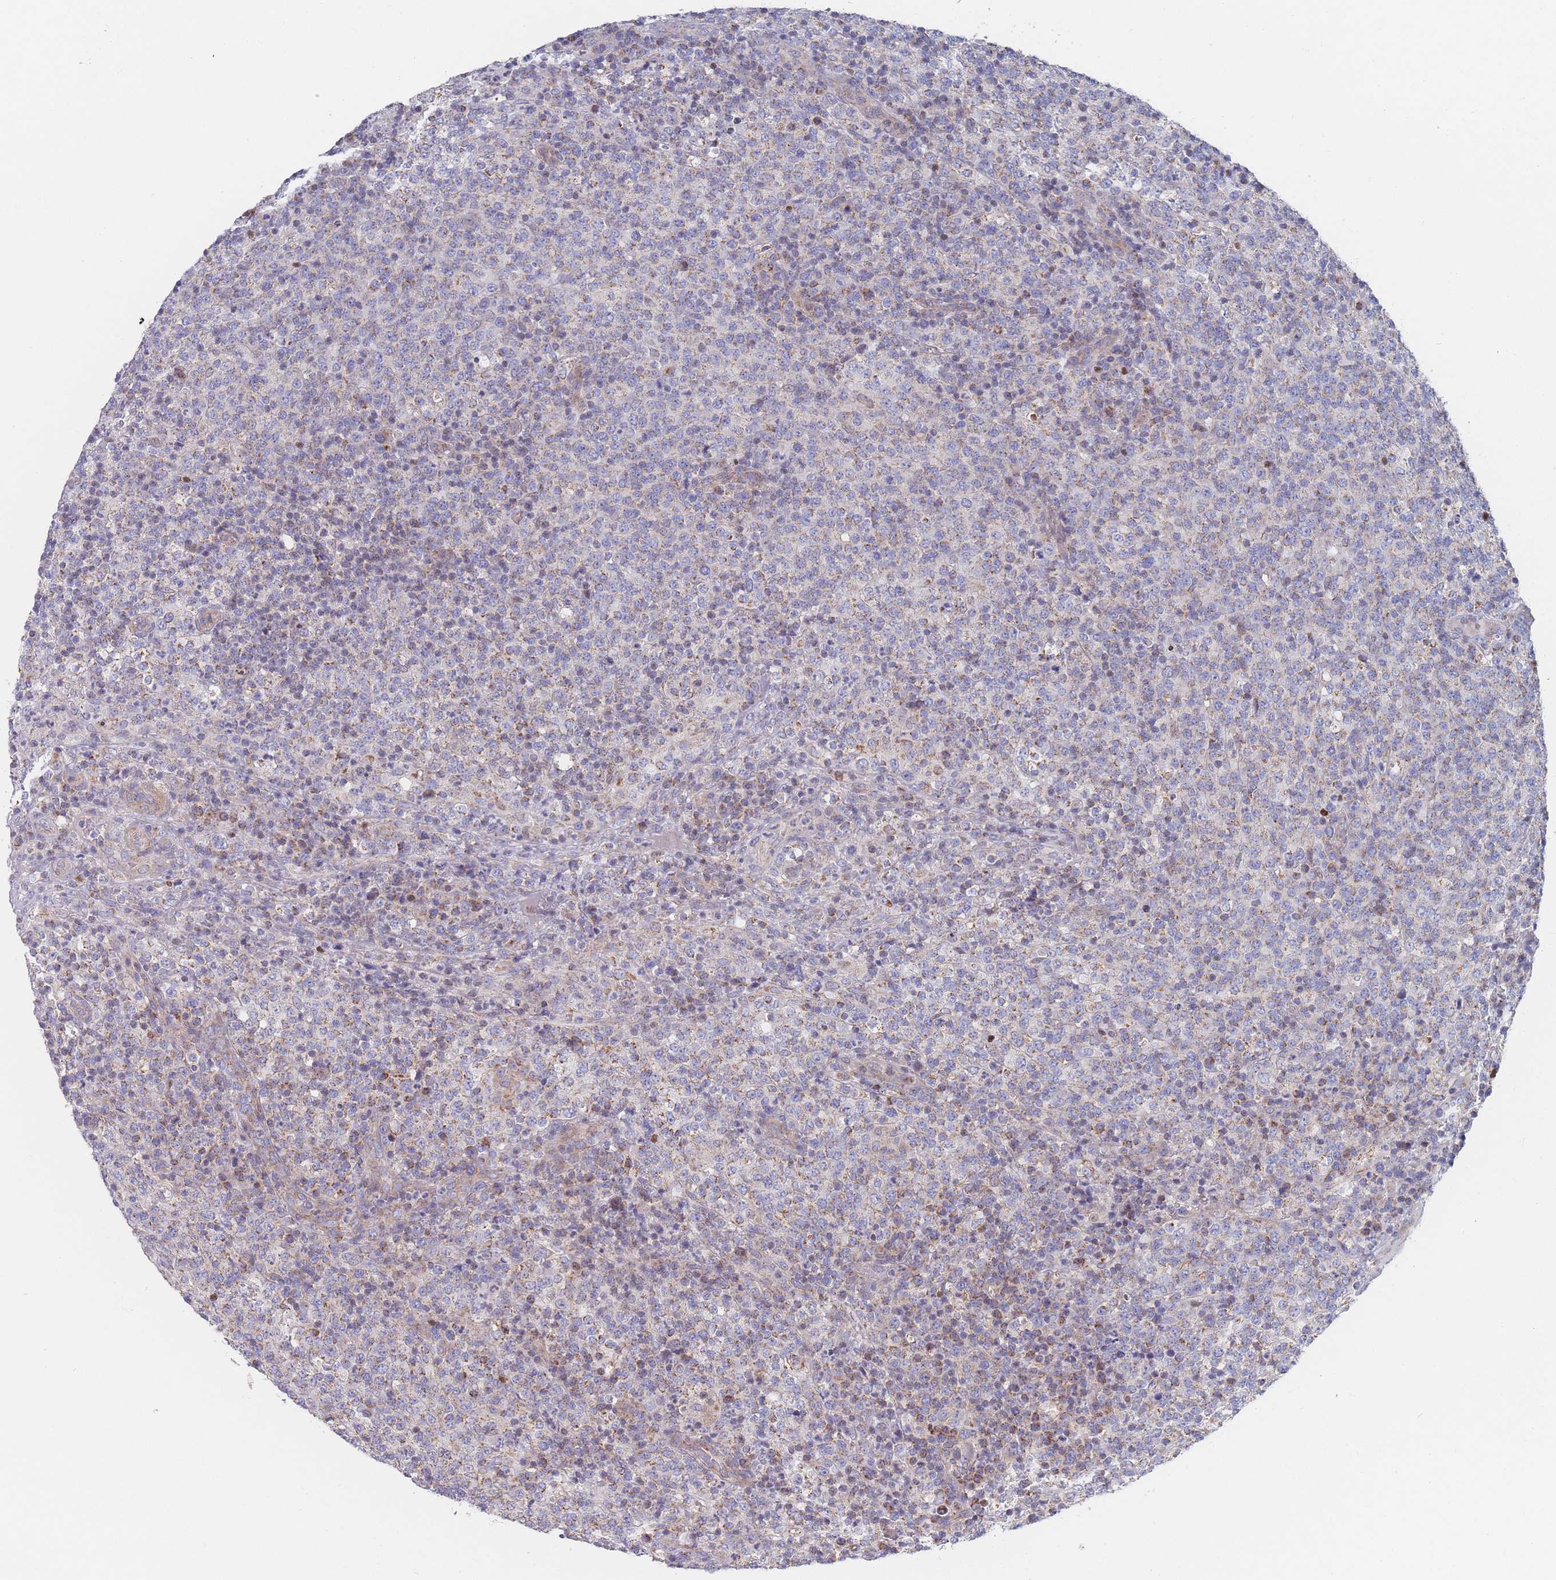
{"staining": {"intensity": "moderate", "quantity": "<25%", "location": "cytoplasmic/membranous"}, "tissue": "lymphoma", "cell_type": "Tumor cells", "image_type": "cancer", "snomed": [{"axis": "morphology", "description": "Malignant lymphoma, non-Hodgkin's type, High grade"}, {"axis": "topography", "description": "Lymph node"}], "caption": "Brown immunohistochemical staining in high-grade malignant lymphoma, non-Hodgkin's type displays moderate cytoplasmic/membranous positivity in about <25% of tumor cells.", "gene": "IKZF4", "patient": {"sex": "male", "age": 54}}